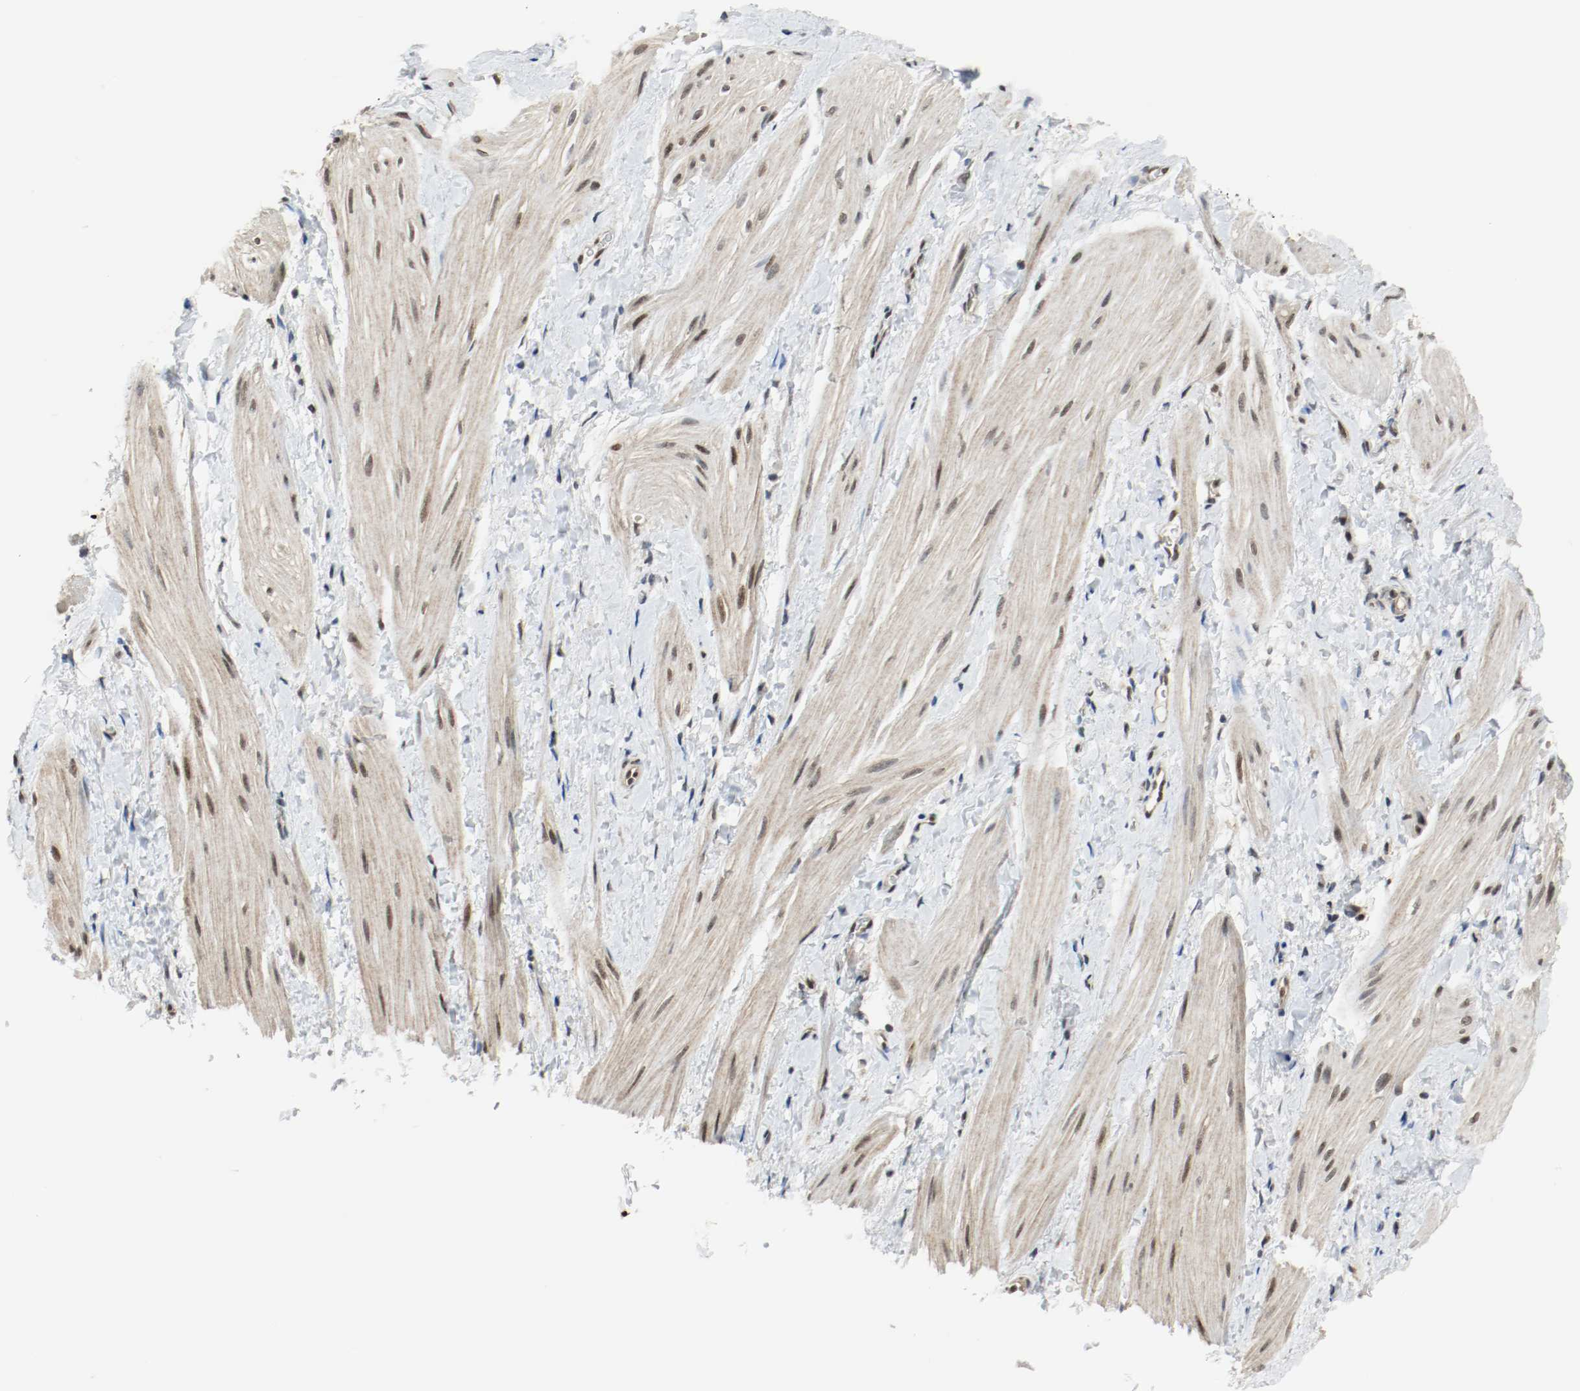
{"staining": {"intensity": "weak", "quantity": "25%-75%", "location": "cytoplasmic/membranous,nuclear"}, "tissue": "smooth muscle", "cell_type": "Smooth muscle cells", "image_type": "normal", "snomed": [{"axis": "morphology", "description": "Normal tissue, NOS"}, {"axis": "topography", "description": "Smooth muscle"}], "caption": "Immunohistochemical staining of benign human smooth muscle demonstrates 25%-75% levels of weak cytoplasmic/membranous,nuclear protein expression in about 25%-75% of smooth muscle cells. The staining was performed using DAB (3,3'-diaminobenzidine) to visualize the protein expression in brown, while the nuclei were stained in blue with hematoxylin (Magnification: 20x).", "gene": "PPME1", "patient": {"sex": "male", "age": 16}}